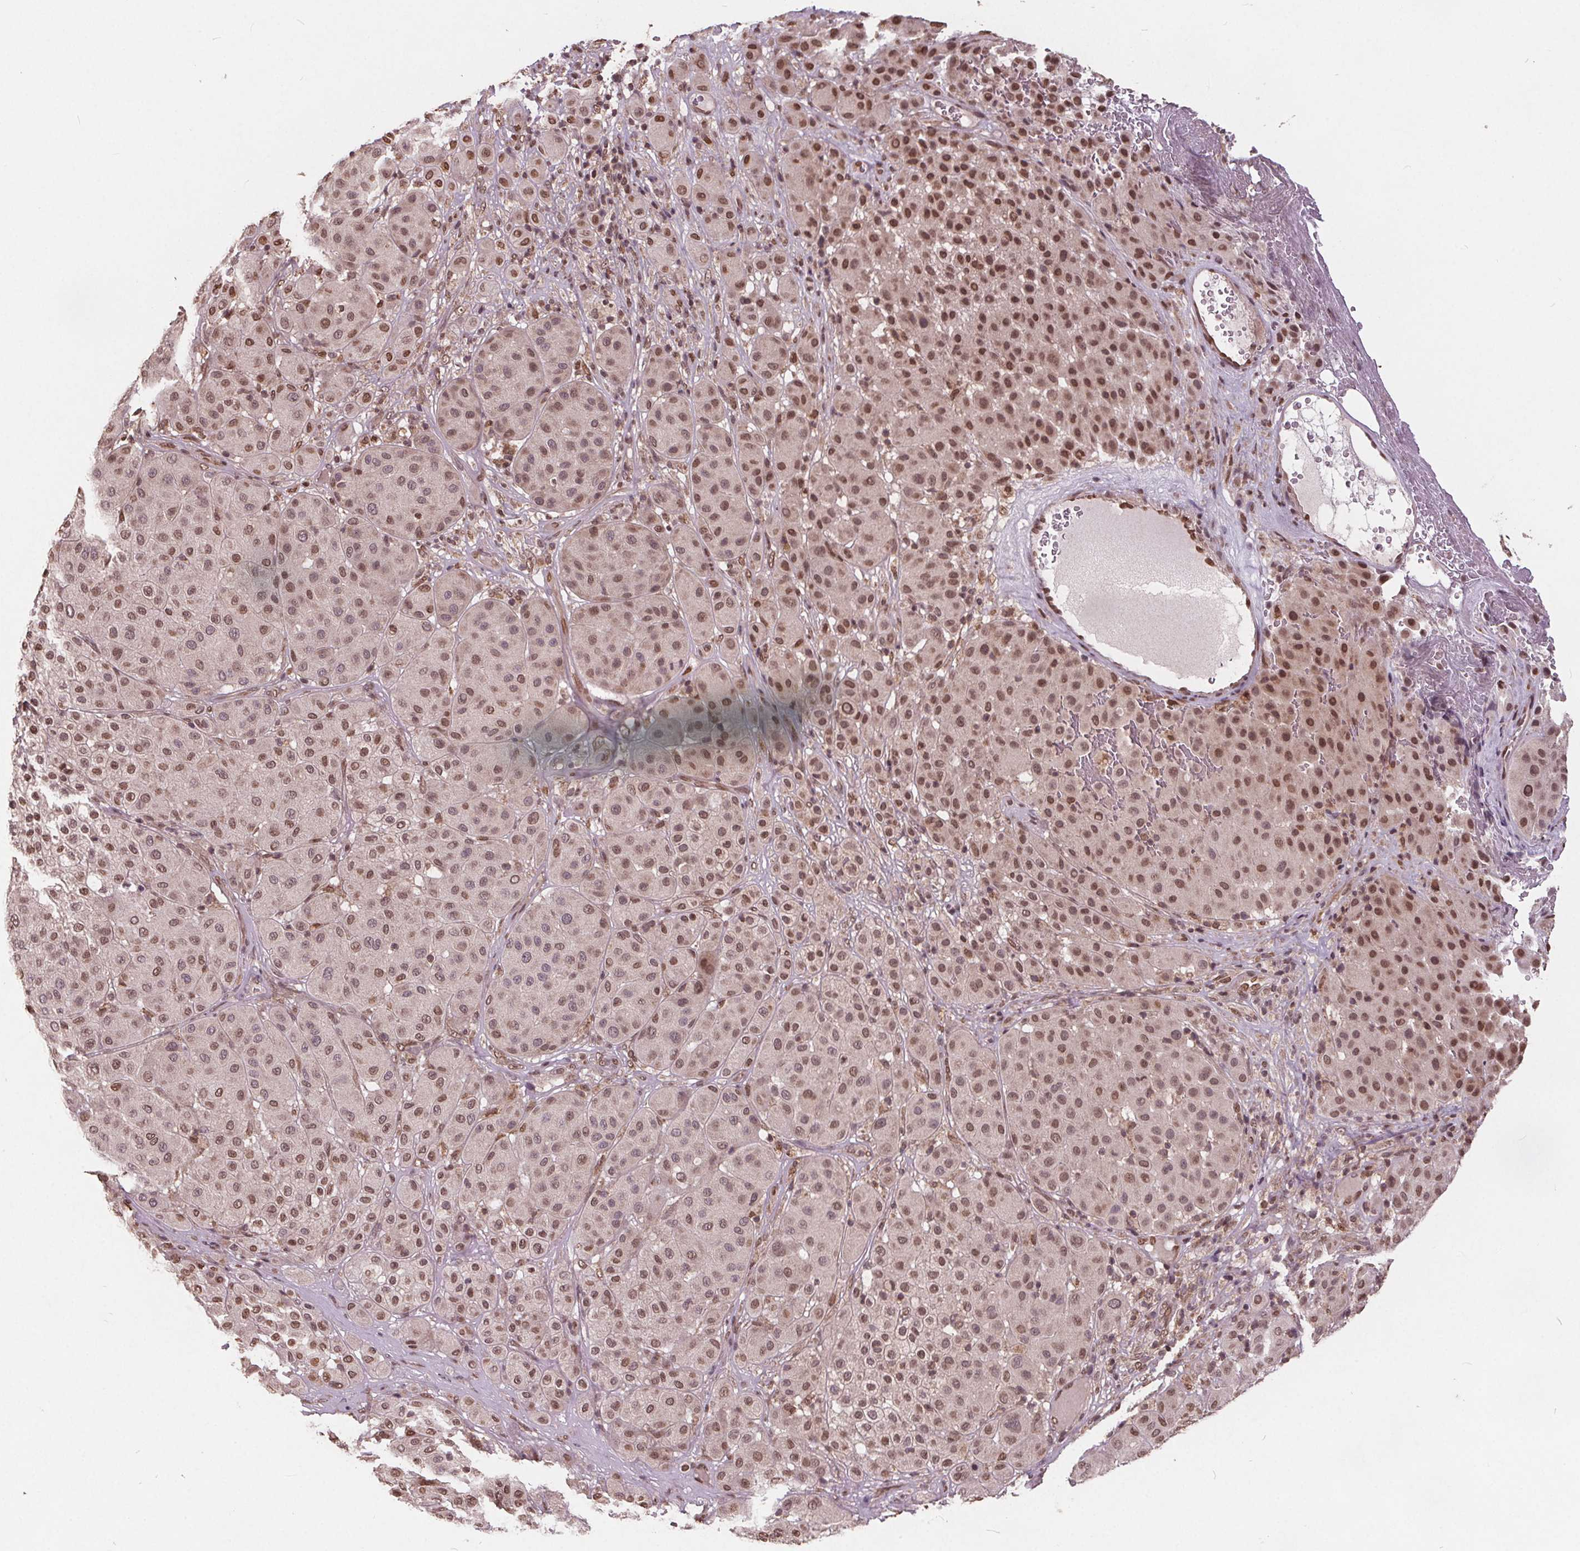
{"staining": {"intensity": "moderate", "quantity": ">75%", "location": "nuclear"}, "tissue": "melanoma", "cell_type": "Tumor cells", "image_type": "cancer", "snomed": [{"axis": "morphology", "description": "Malignant melanoma, Metastatic site"}, {"axis": "topography", "description": "Smooth muscle"}], "caption": "About >75% of tumor cells in human malignant melanoma (metastatic site) exhibit moderate nuclear protein staining as visualized by brown immunohistochemical staining.", "gene": "HIF1AN", "patient": {"sex": "male", "age": 41}}